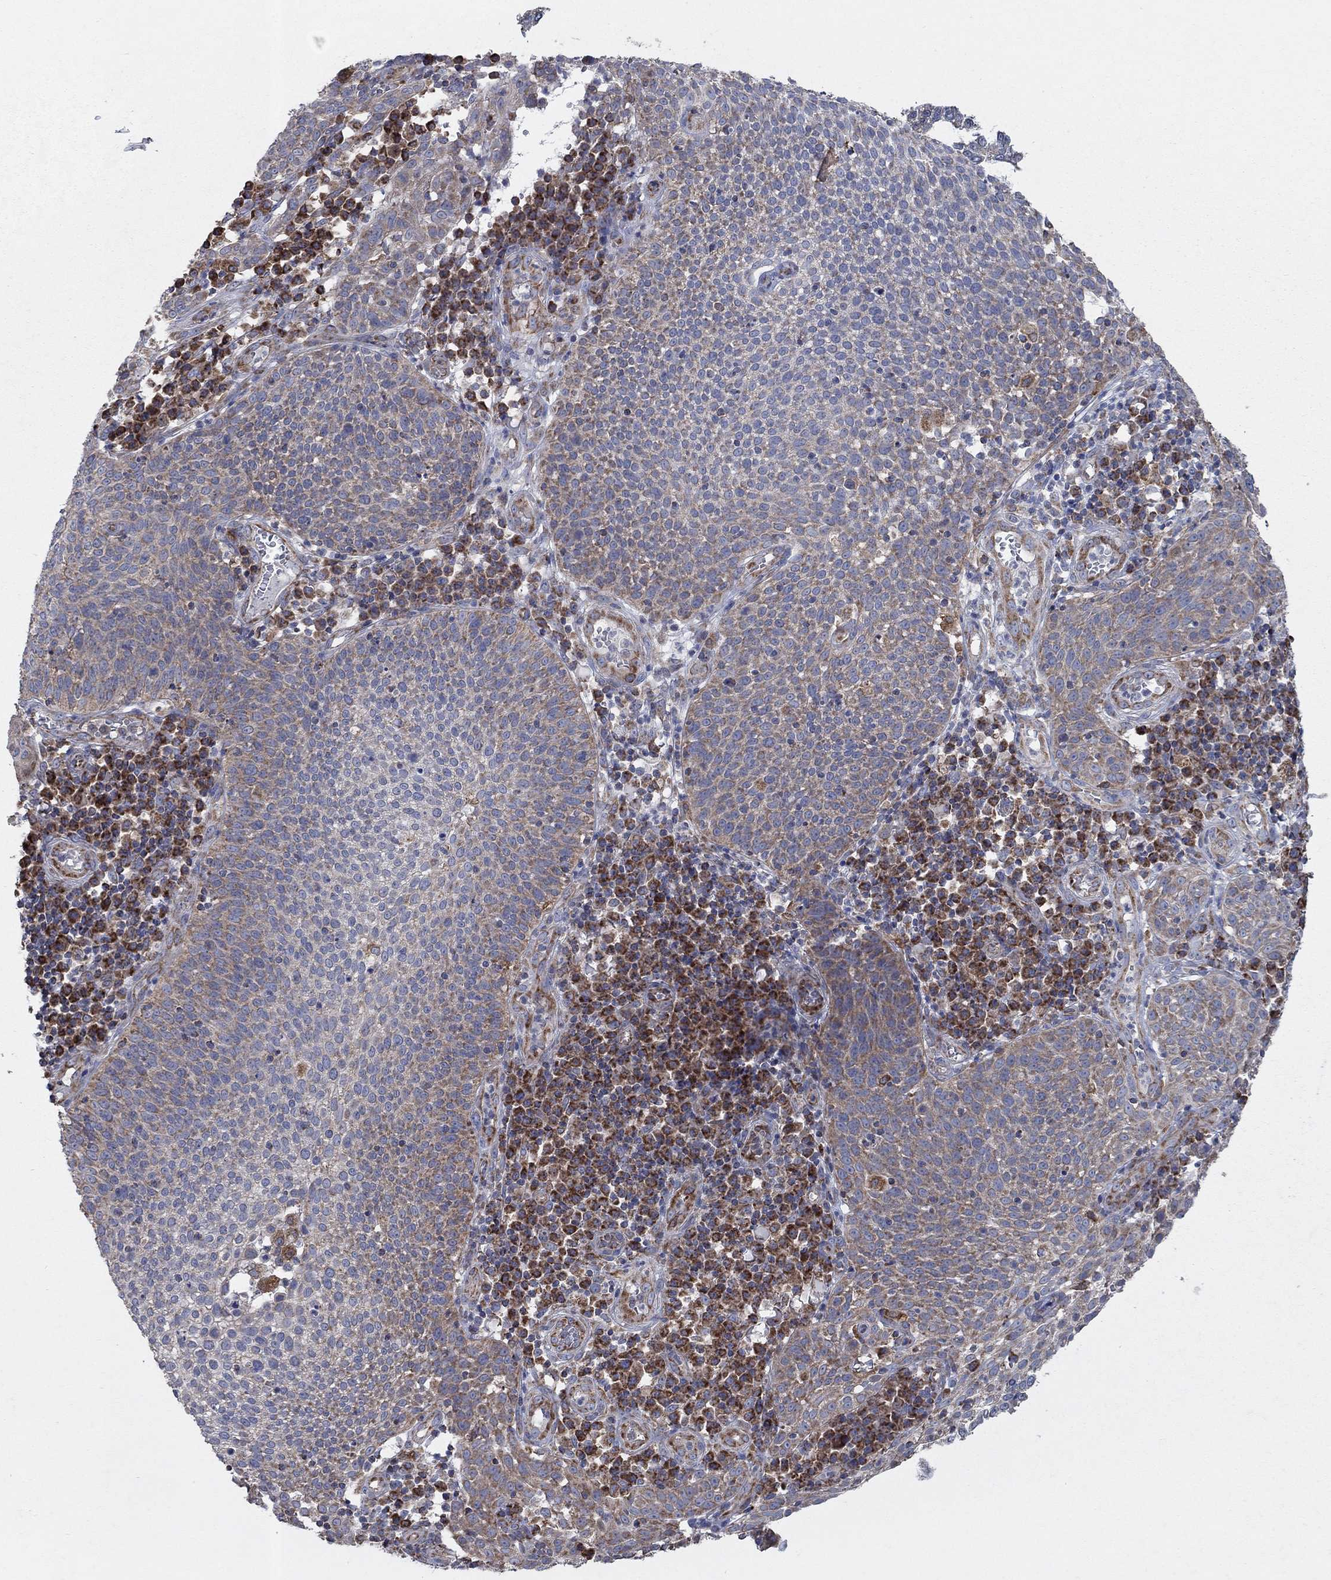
{"staining": {"intensity": "weak", "quantity": "<25%", "location": "cytoplasmic/membranous"}, "tissue": "cervical cancer", "cell_type": "Tumor cells", "image_type": "cancer", "snomed": [{"axis": "morphology", "description": "Squamous cell carcinoma, NOS"}, {"axis": "topography", "description": "Cervix"}], "caption": "This is an immunohistochemistry photomicrograph of cervical squamous cell carcinoma. There is no positivity in tumor cells.", "gene": "NCEH1", "patient": {"sex": "female", "age": 34}}